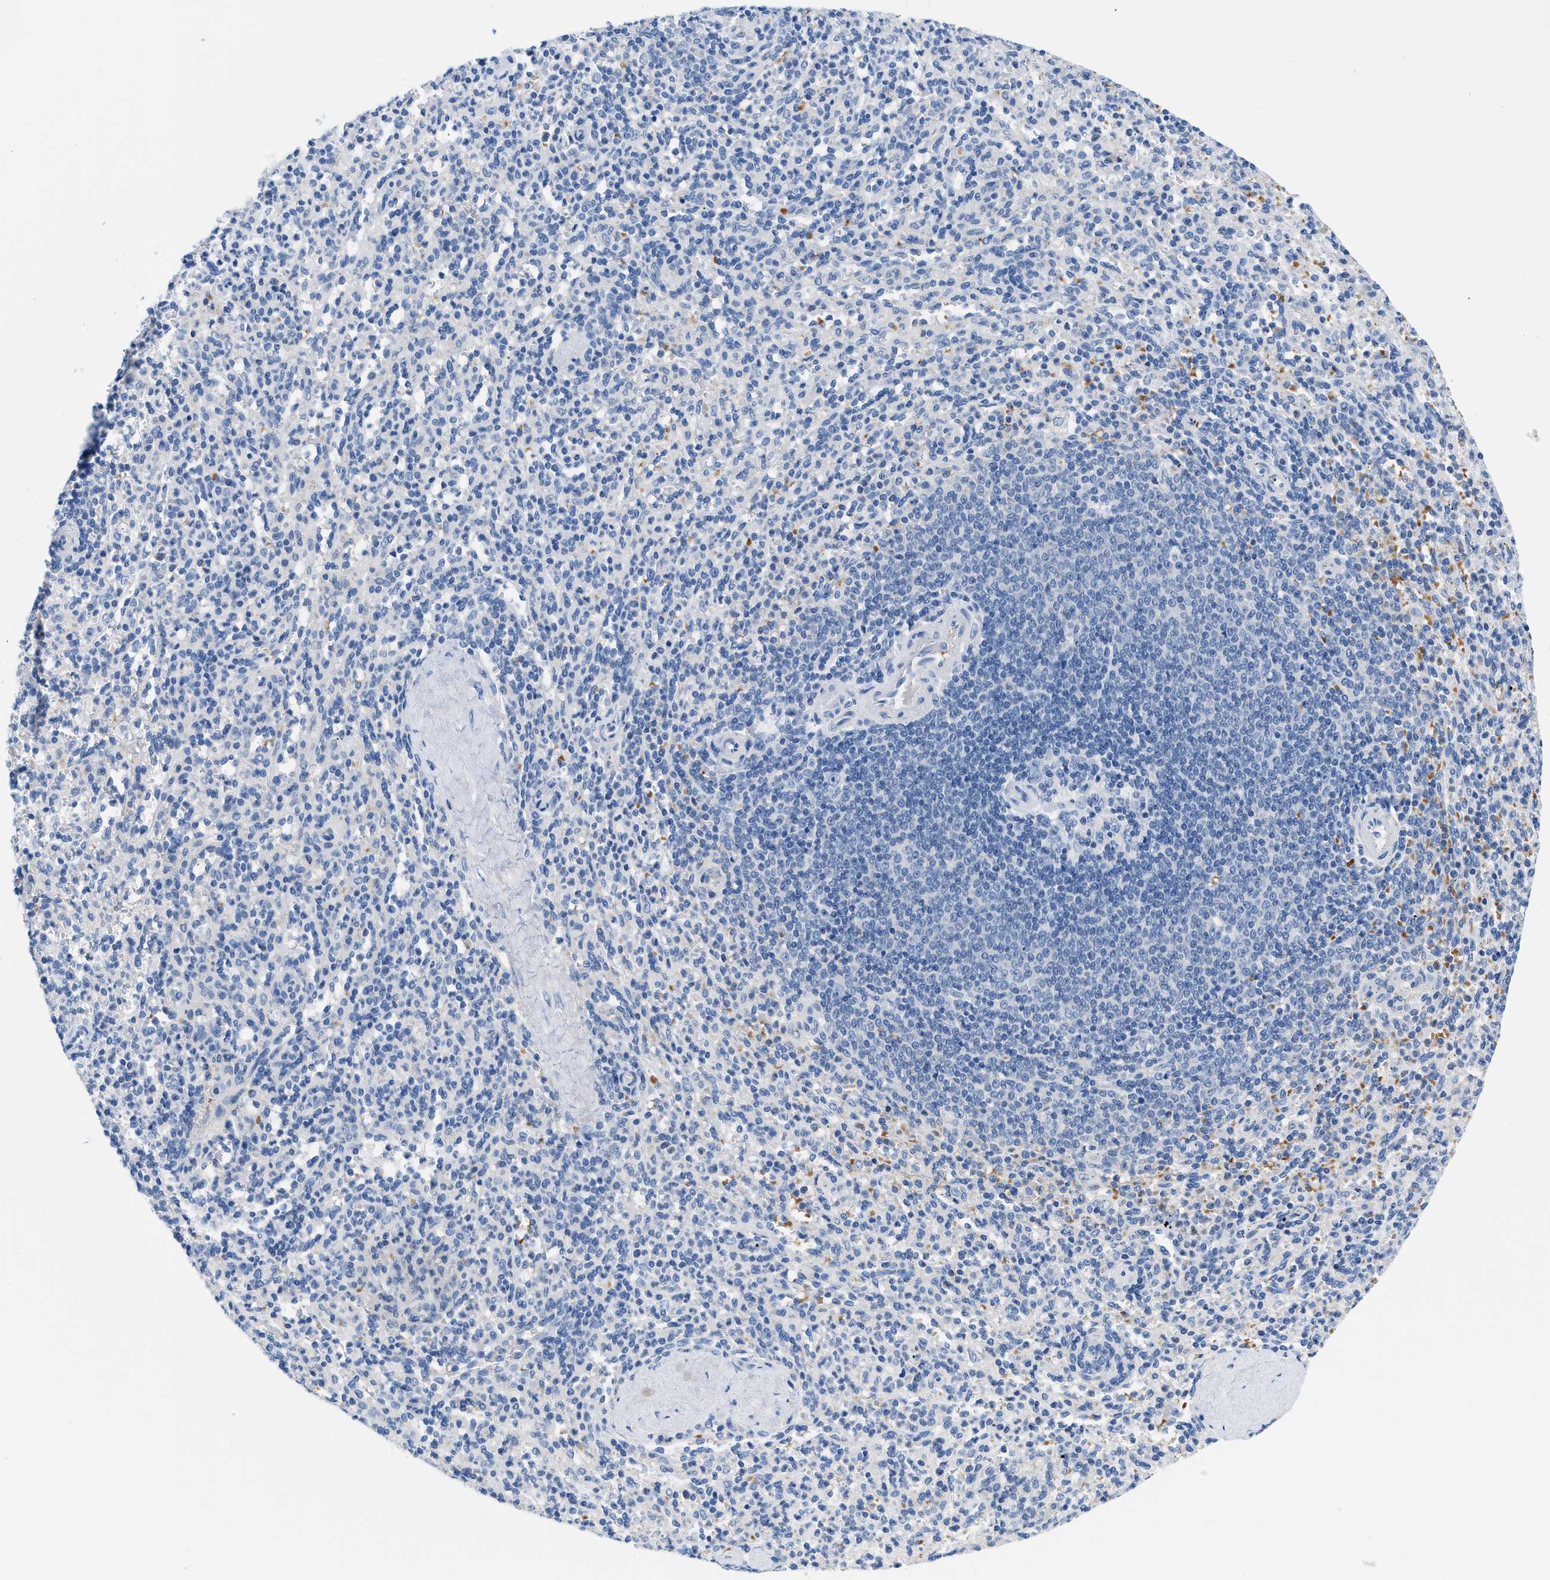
{"staining": {"intensity": "moderate", "quantity": "25%-75%", "location": "cytoplasmic/membranous"}, "tissue": "spleen", "cell_type": "Cells in red pulp", "image_type": "normal", "snomed": [{"axis": "morphology", "description": "Normal tissue, NOS"}, {"axis": "topography", "description": "Spleen"}], "caption": "Immunohistochemistry of unremarkable spleen displays medium levels of moderate cytoplasmic/membranous positivity in approximately 25%-75% of cells in red pulp. The protein of interest is shown in brown color, while the nuclei are stained blue.", "gene": "BPGM", "patient": {"sex": "male", "age": 36}}